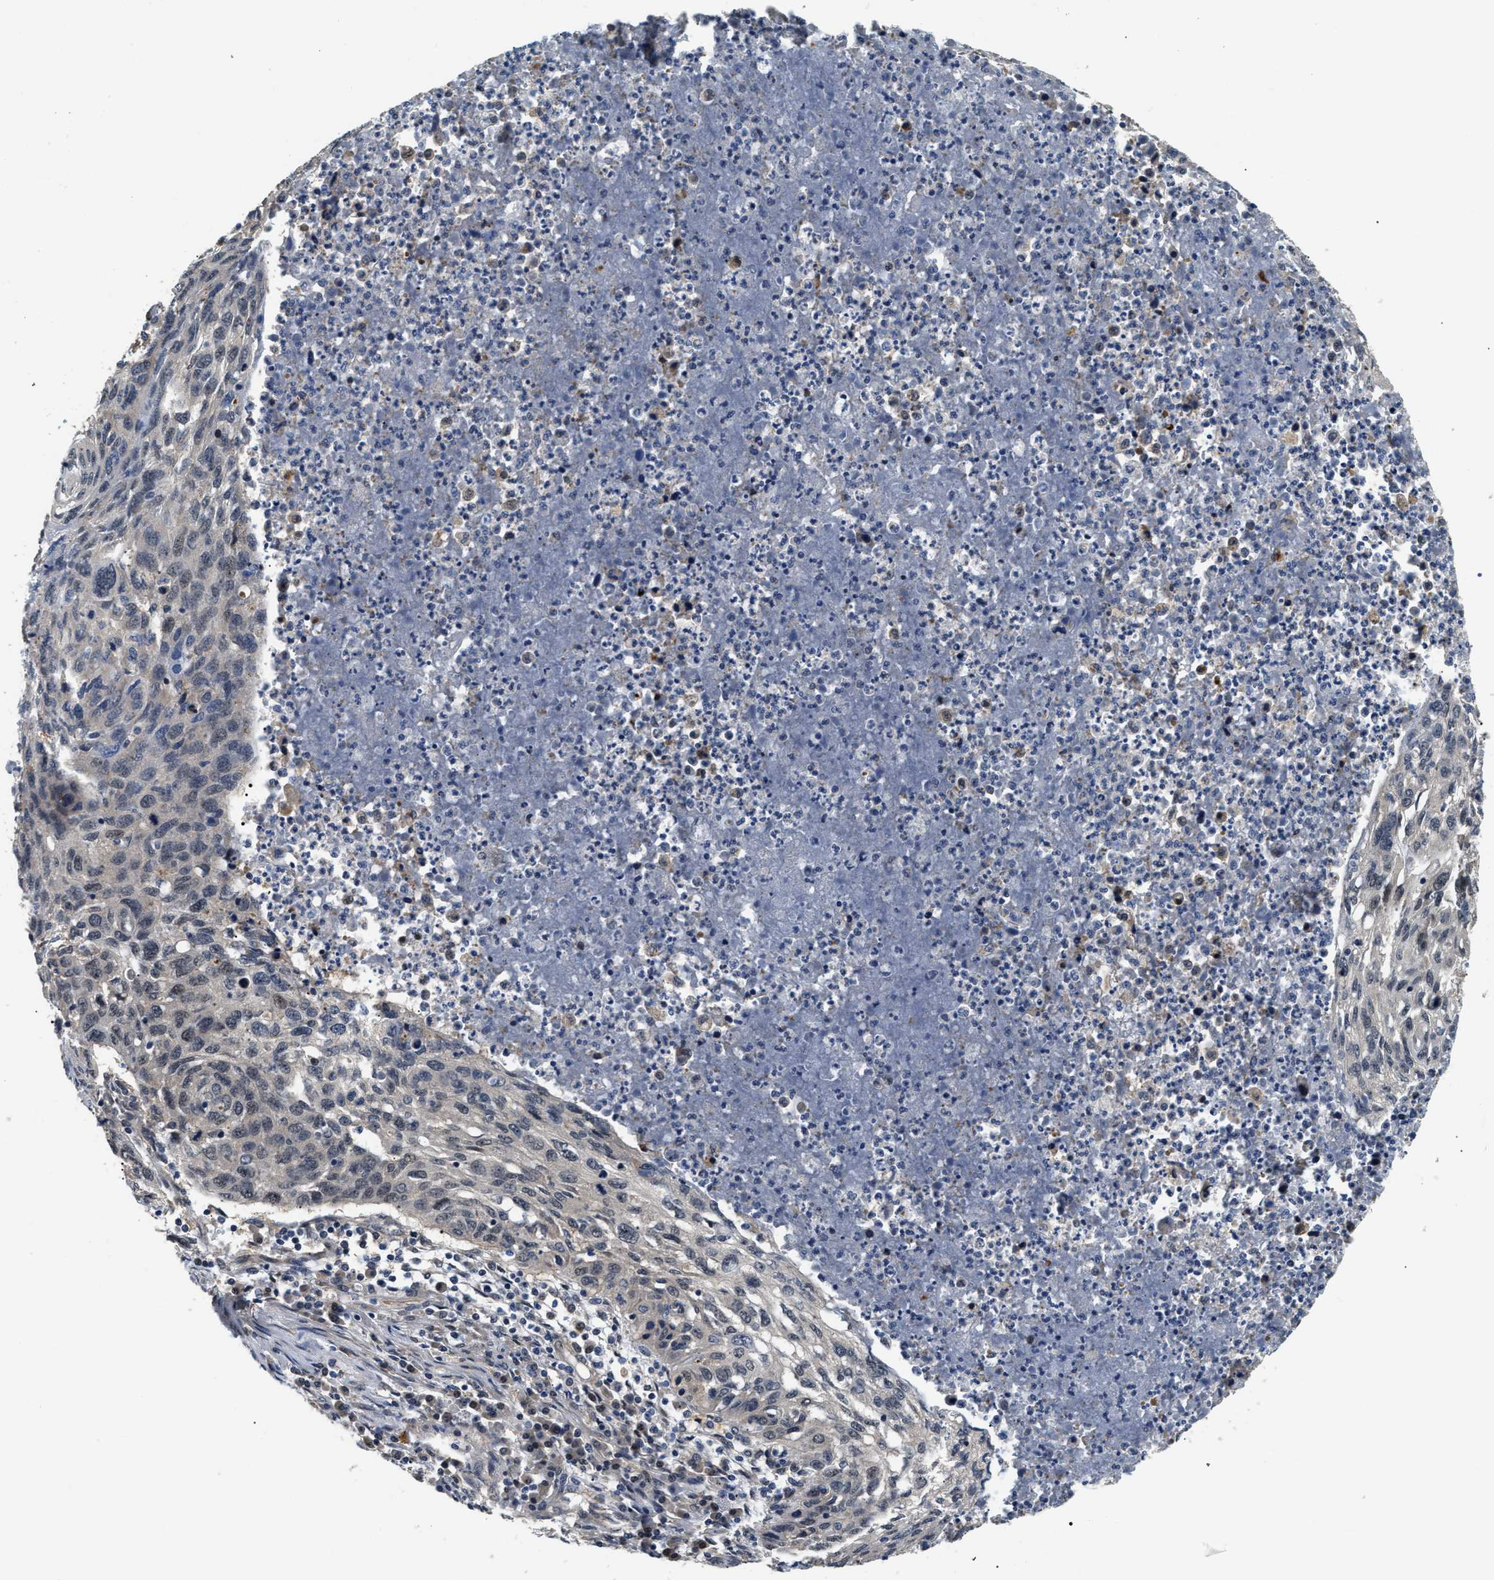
{"staining": {"intensity": "weak", "quantity": "<25%", "location": "nuclear"}, "tissue": "lung cancer", "cell_type": "Tumor cells", "image_type": "cancer", "snomed": [{"axis": "morphology", "description": "Squamous cell carcinoma, NOS"}, {"axis": "topography", "description": "Lung"}], "caption": "This is an immunohistochemistry (IHC) micrograph of lung cancer (squamous cell carcinoma). There is no expression in tumor cells.", "gene": "LARP6", "patient": {"sex": "female", "age": 63}}